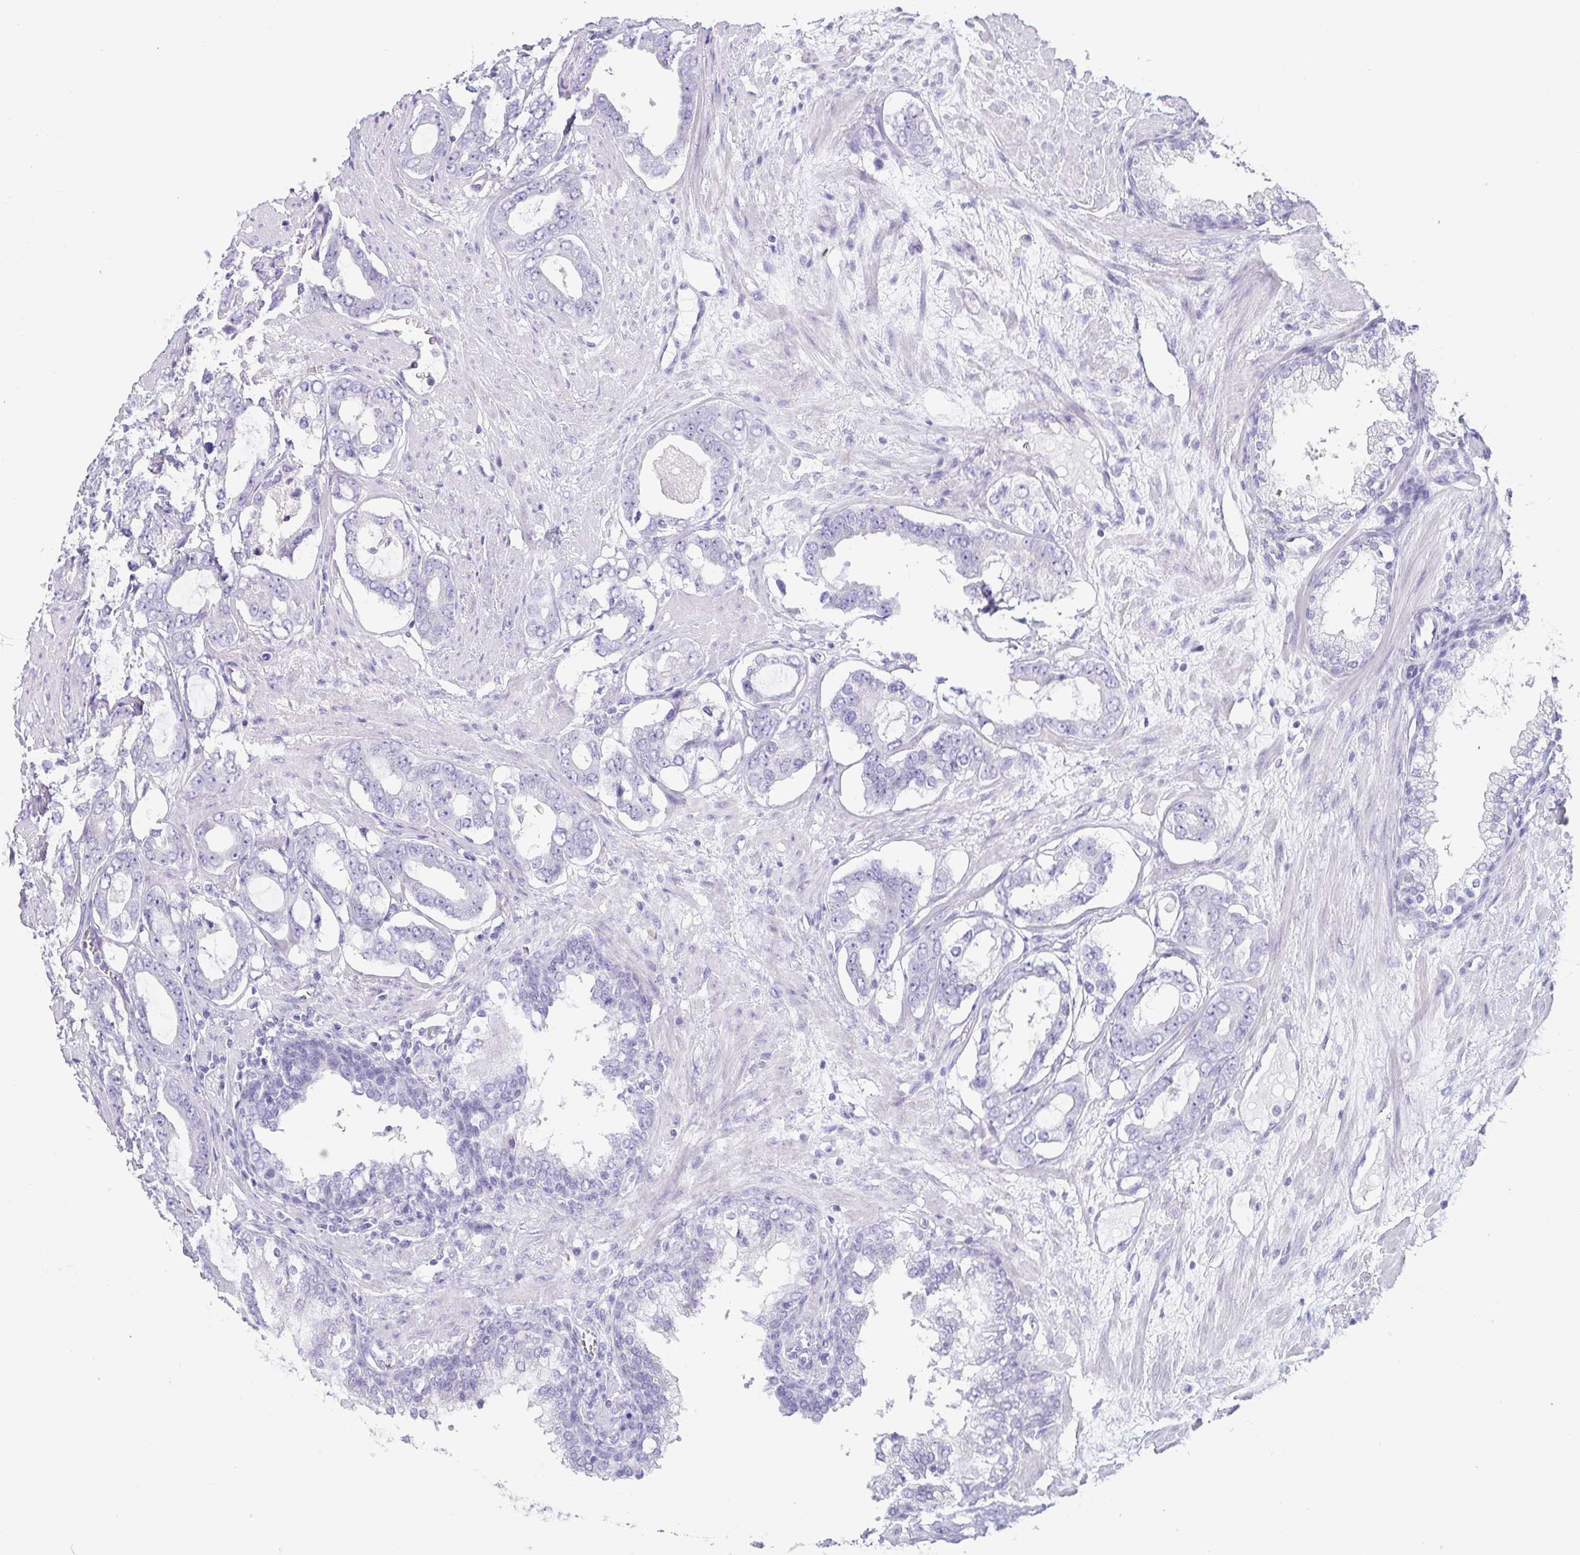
{"staining": {"intensity": "negative", "quantity": "none", "location": "none"}, "tissue": "prostate cancer", "cell_type": "Tumor cells", "image_type": "cancer", "snomed": [{"axis": "morphology", "description": "Adenocarcinoma, High grade"}, {"axis": "topography", "description": "Prostate"}], "caption": "Immunohistochemistry histopathology image of prostate cancer stained for a protein (brown), which demonstrates no expression in tumor cells.", "gene": "PRR27", "patient": {"sex": "male", "age": 75}}